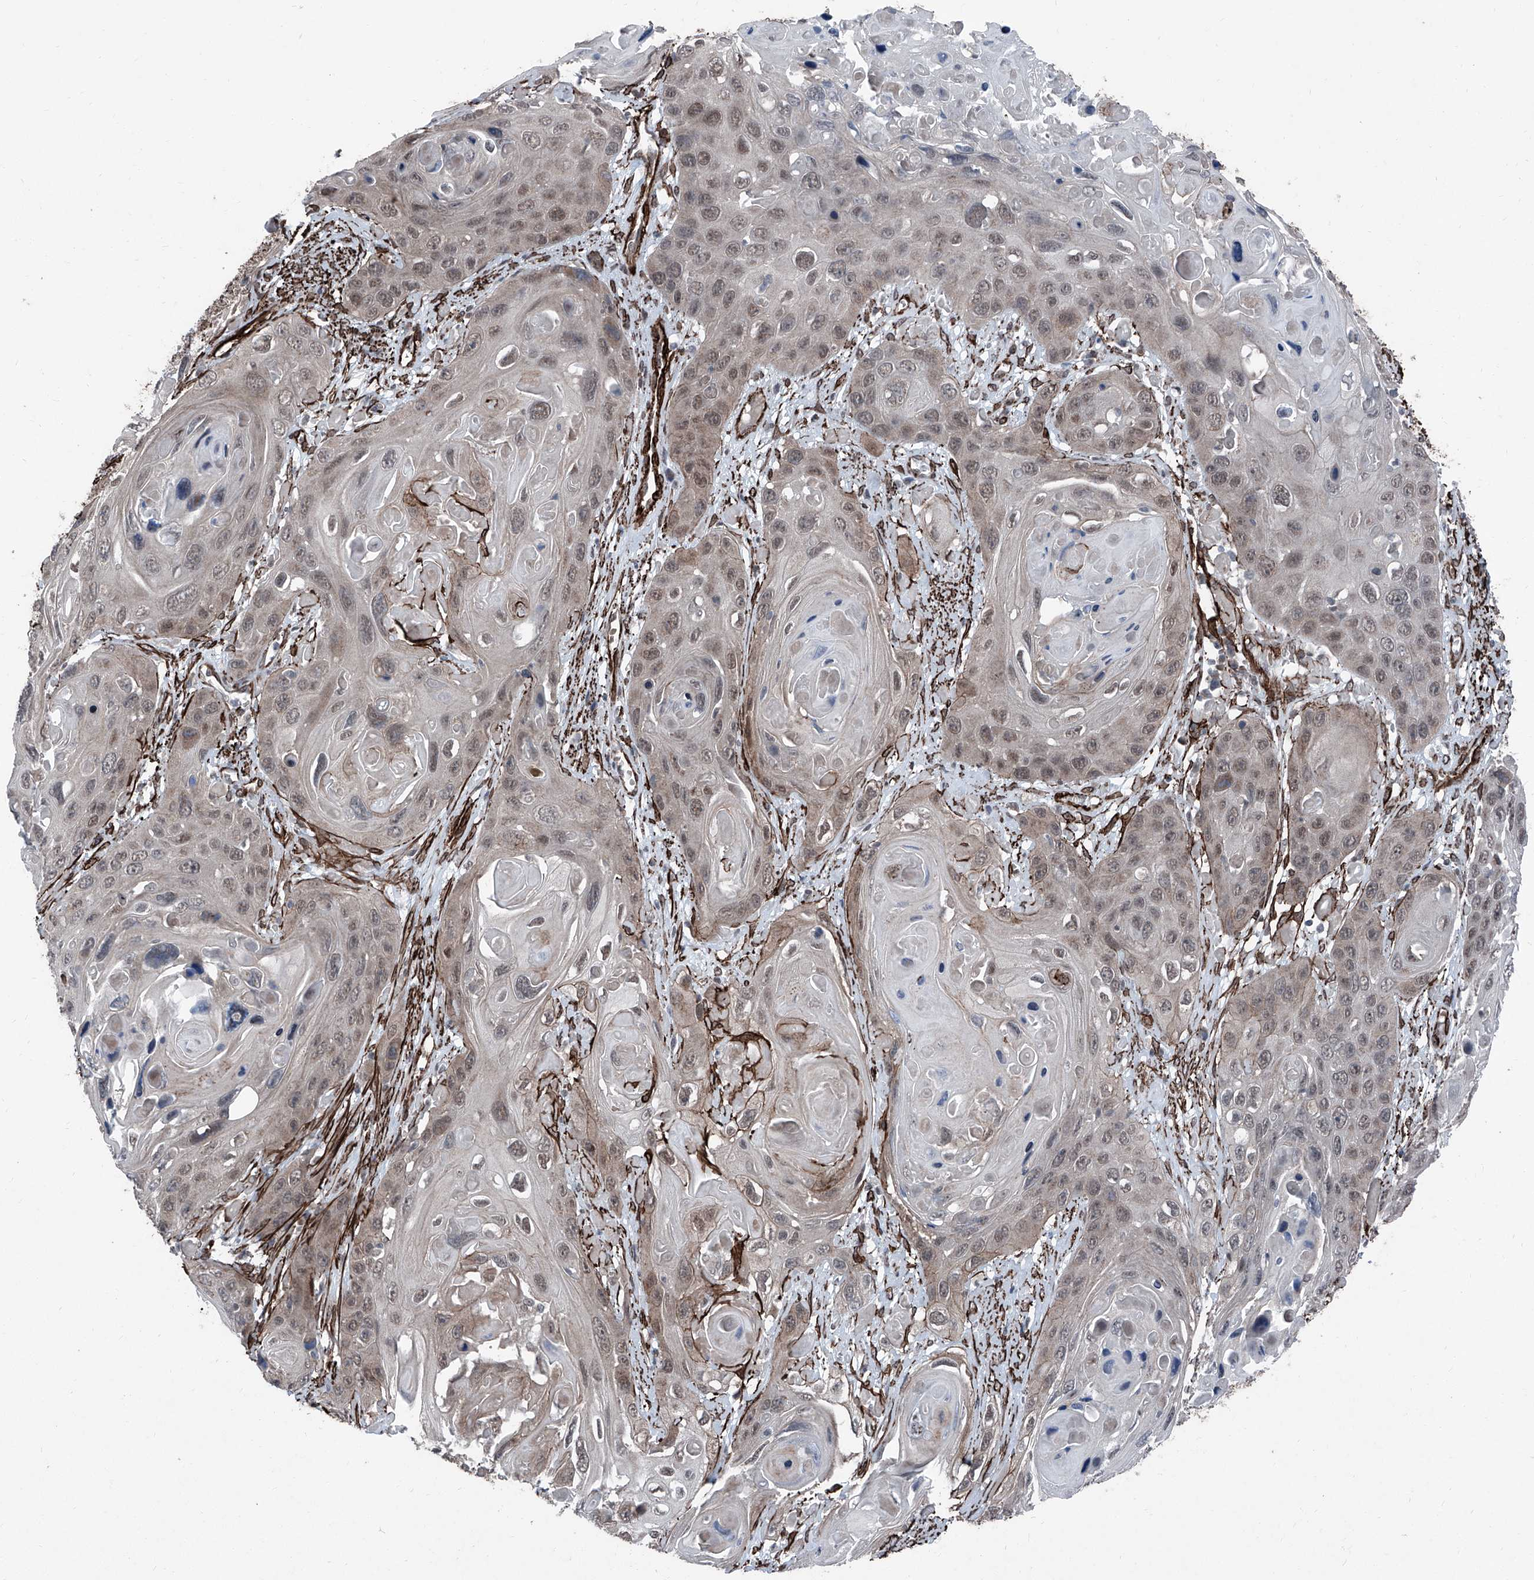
{"staining": {"intensity": "weak", "quantity": "25%-75%", "location": "nuclear"}, "tissue": "skin cancer", "cell_type": "Tumor cells", "image_type": "cancer", "snomed": [{"axis": "morphology", "description": "Squamous cell carcinoma, NOS"}, {"axis": "topography", "description": "Skin"}], "caption": "Protein expression analysis of skin cancer (squamous cell carcinoma) exhibits weak nuclear expression in about 25%-75% of tumor cells. The staining is performed using DAB brown chromogen to label protein expression. The nuclei are counter-stained blue using hematoxylin.", "gene": "COA7", "patient": {"sex": "male", "age": 55}}